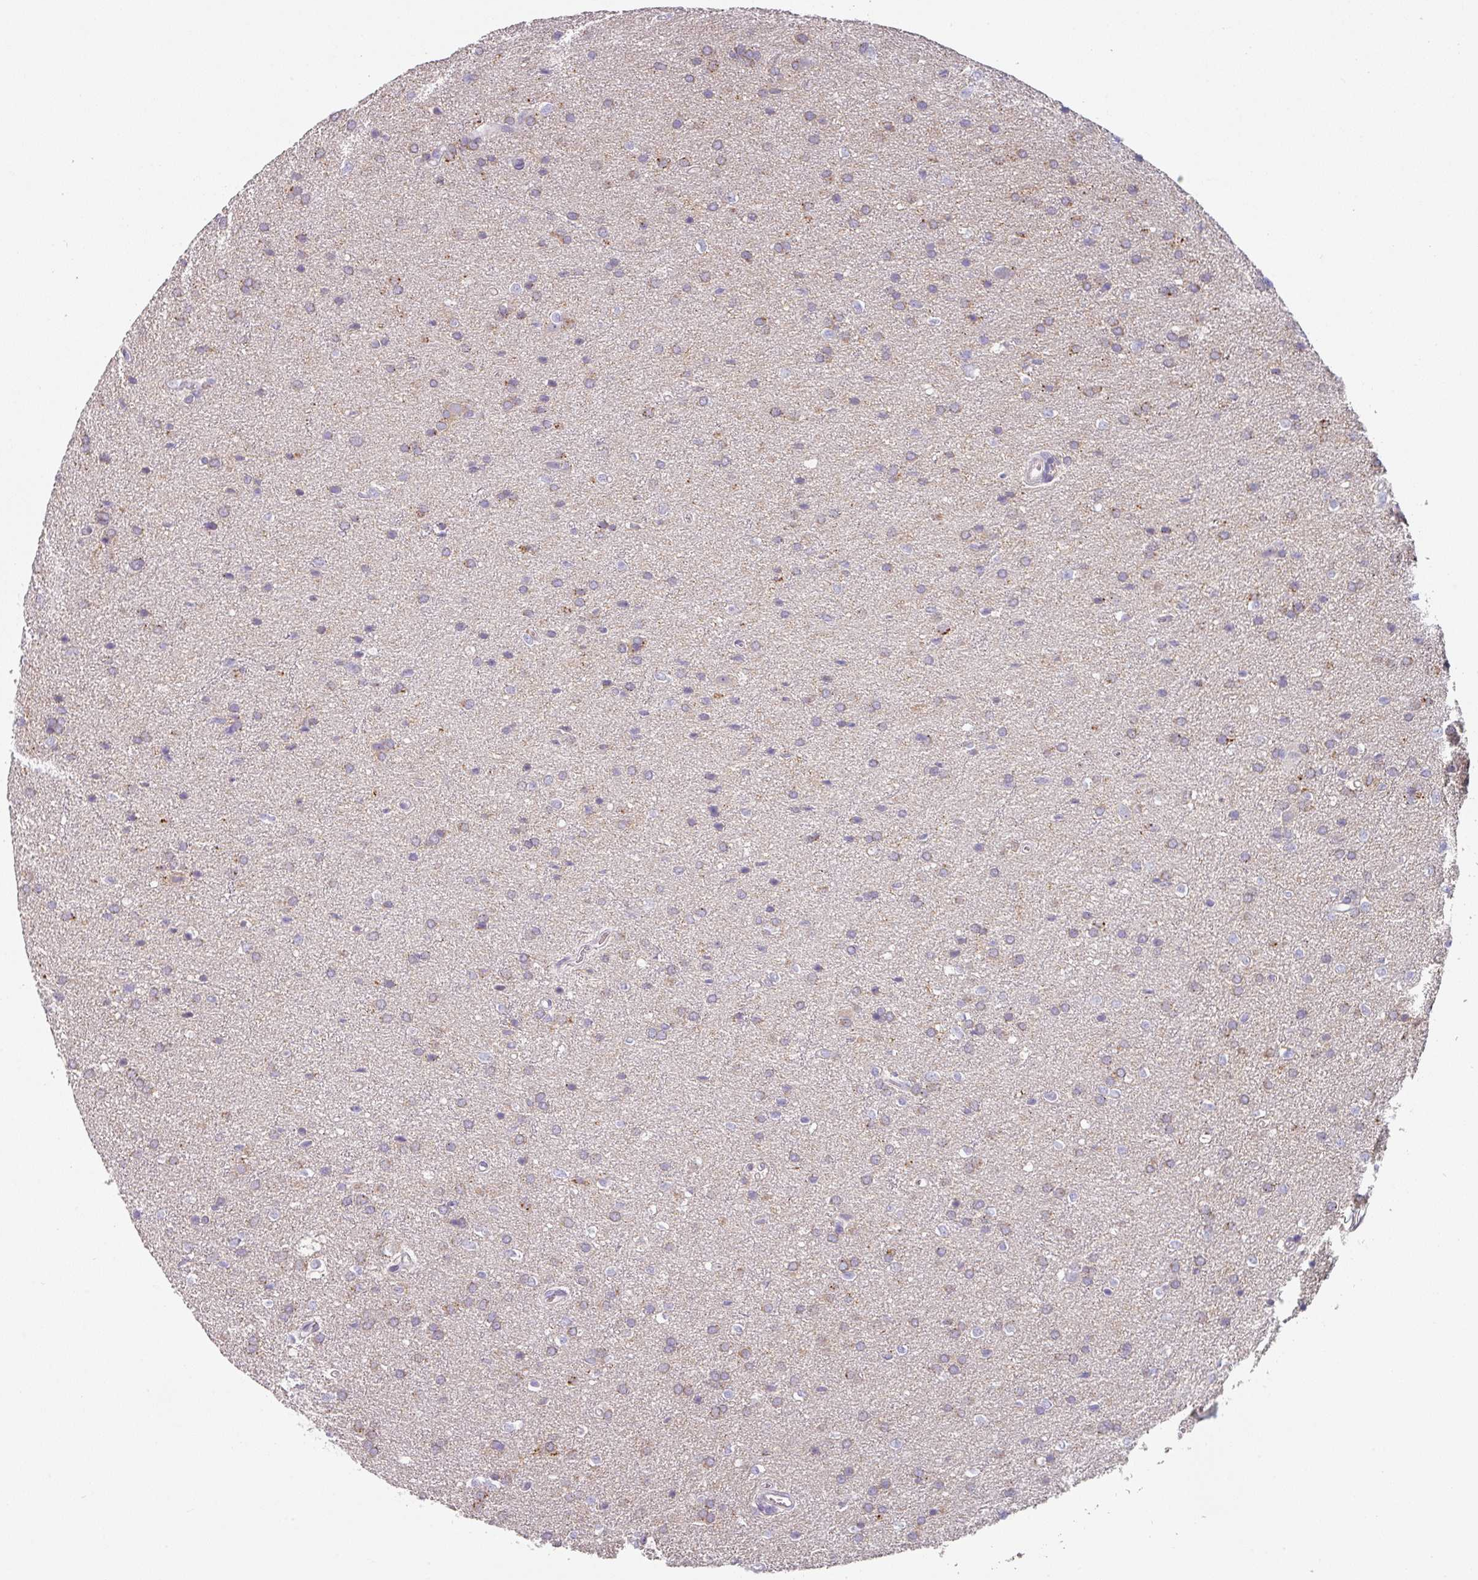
{"staining": {"intensity": "weak", "quantity": "25%-75%", "location": "cytoplasmic/membranous"}, "tissue": "glioma", "cell_type": "Tumor cells", "image_type": "cancer", "snomed": [{"axis": "morphology", "description": "Glioma, malignant, Low grade"}, {"axis": "topography", "description": "Brain"}], "caption": "Tumor cells reveal low levels of weak cytoplasmic/membranous expression in about 25%-75% of cells in human low-grade glioma (malignant). (brown staining indicates protein expression, while blue staining denotes nuclei).", "gene": "PRODH2", "patient": {"sex": "female", "age": 34}}